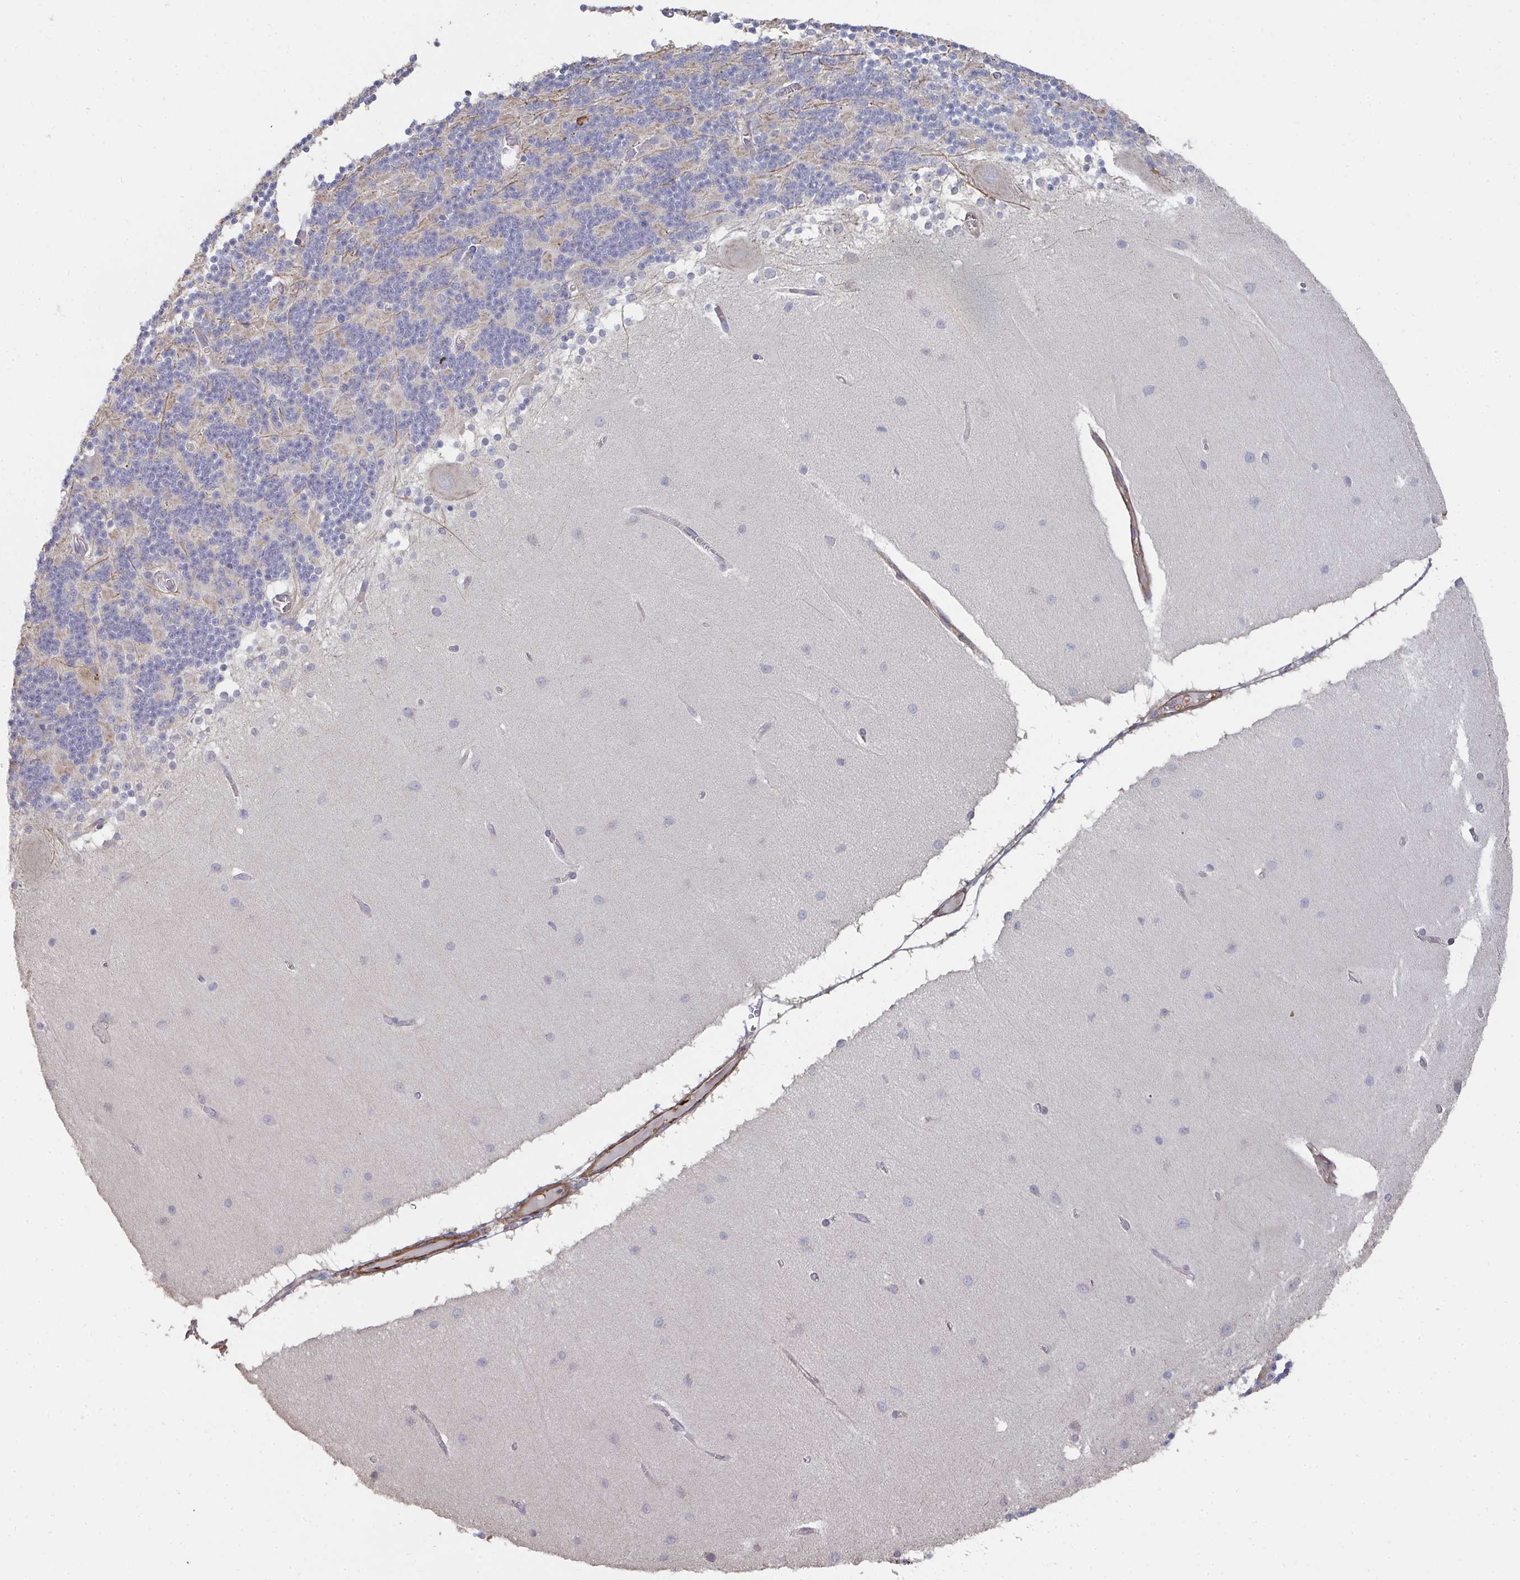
{"staining": {"intensity": "negative", "quantity": "none", "location": "none"}, "tissue": "cerebellum", "cell_type": "Cells in granular layer", "image_type": "normal", "snomed": [{"axis": "morphology", "description": "Normal tissue, NOS"}, {"axis": "topography", "description": "Cerebellum"}], "caption": "Immunohistochemical staining of unremarkable cerebellum displays no significant positivity in cells in granular layer. The staining was performed using DAB to visualize the protein expression in brown, while the nuclei were stained in blue with hematoxylin (Magnification: 20x).", "gene": "ZFYVE28", "patient": {"sex": "female", "age": 54}}